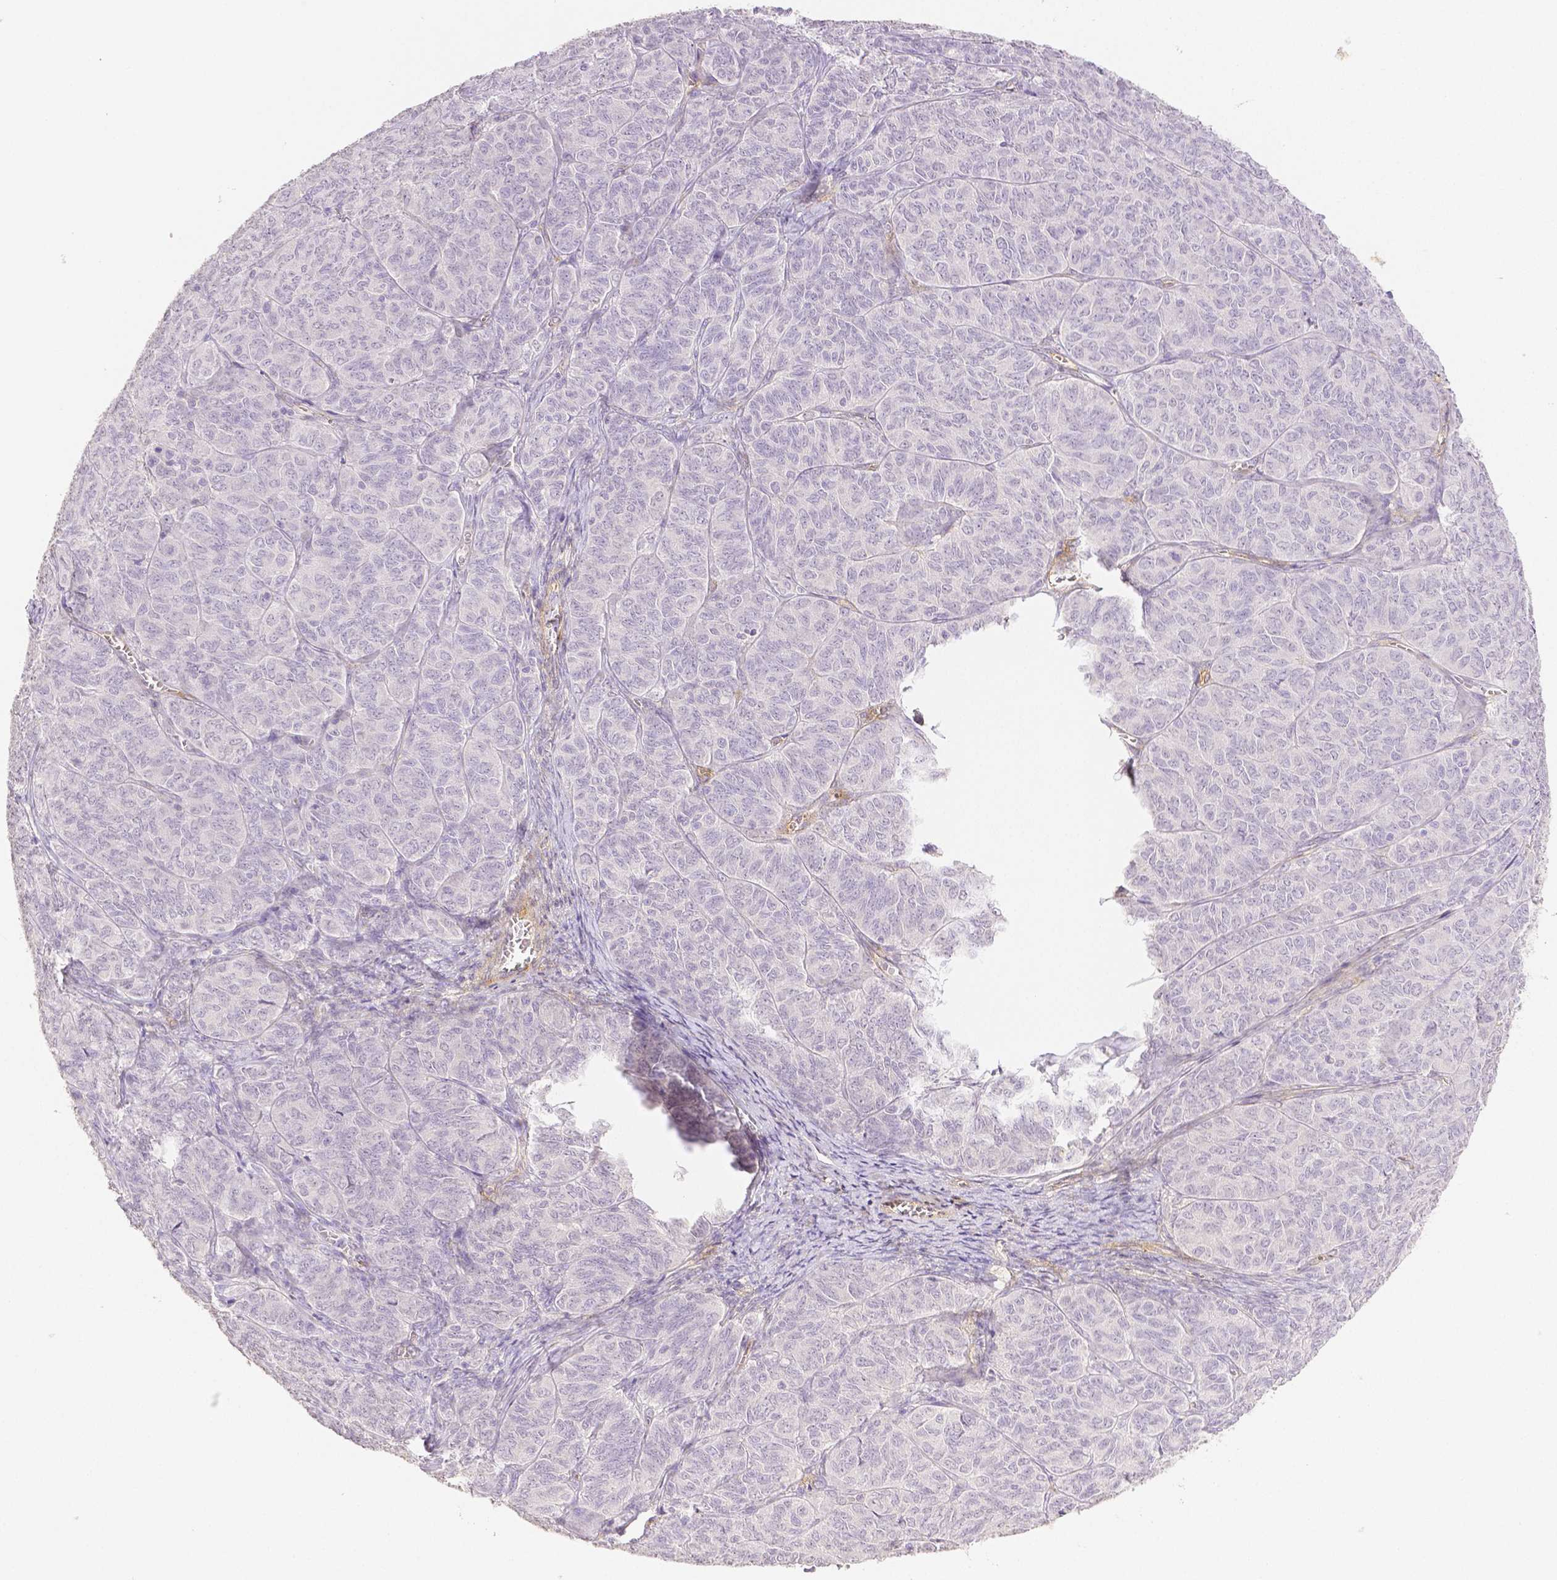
{"staining": {"intensity": "negative", "quantity": "none", "location": "none"}, "tissue": "ovarian cancer", "cell_type": "Tumor cells", "image_type": "cancer", "snomed": [{"axis": "morphology", "description": "Carcinoma, endometroid"}, {"axis": "topography", "description": "Ovary"}], "caption": "Immunohistochemical staining of human endometroid carcinoma (ovarian) exhibits no significant positivity in tumor cells.", "gene": "THY1", "patient": {"sex": "female", "age": 80}}